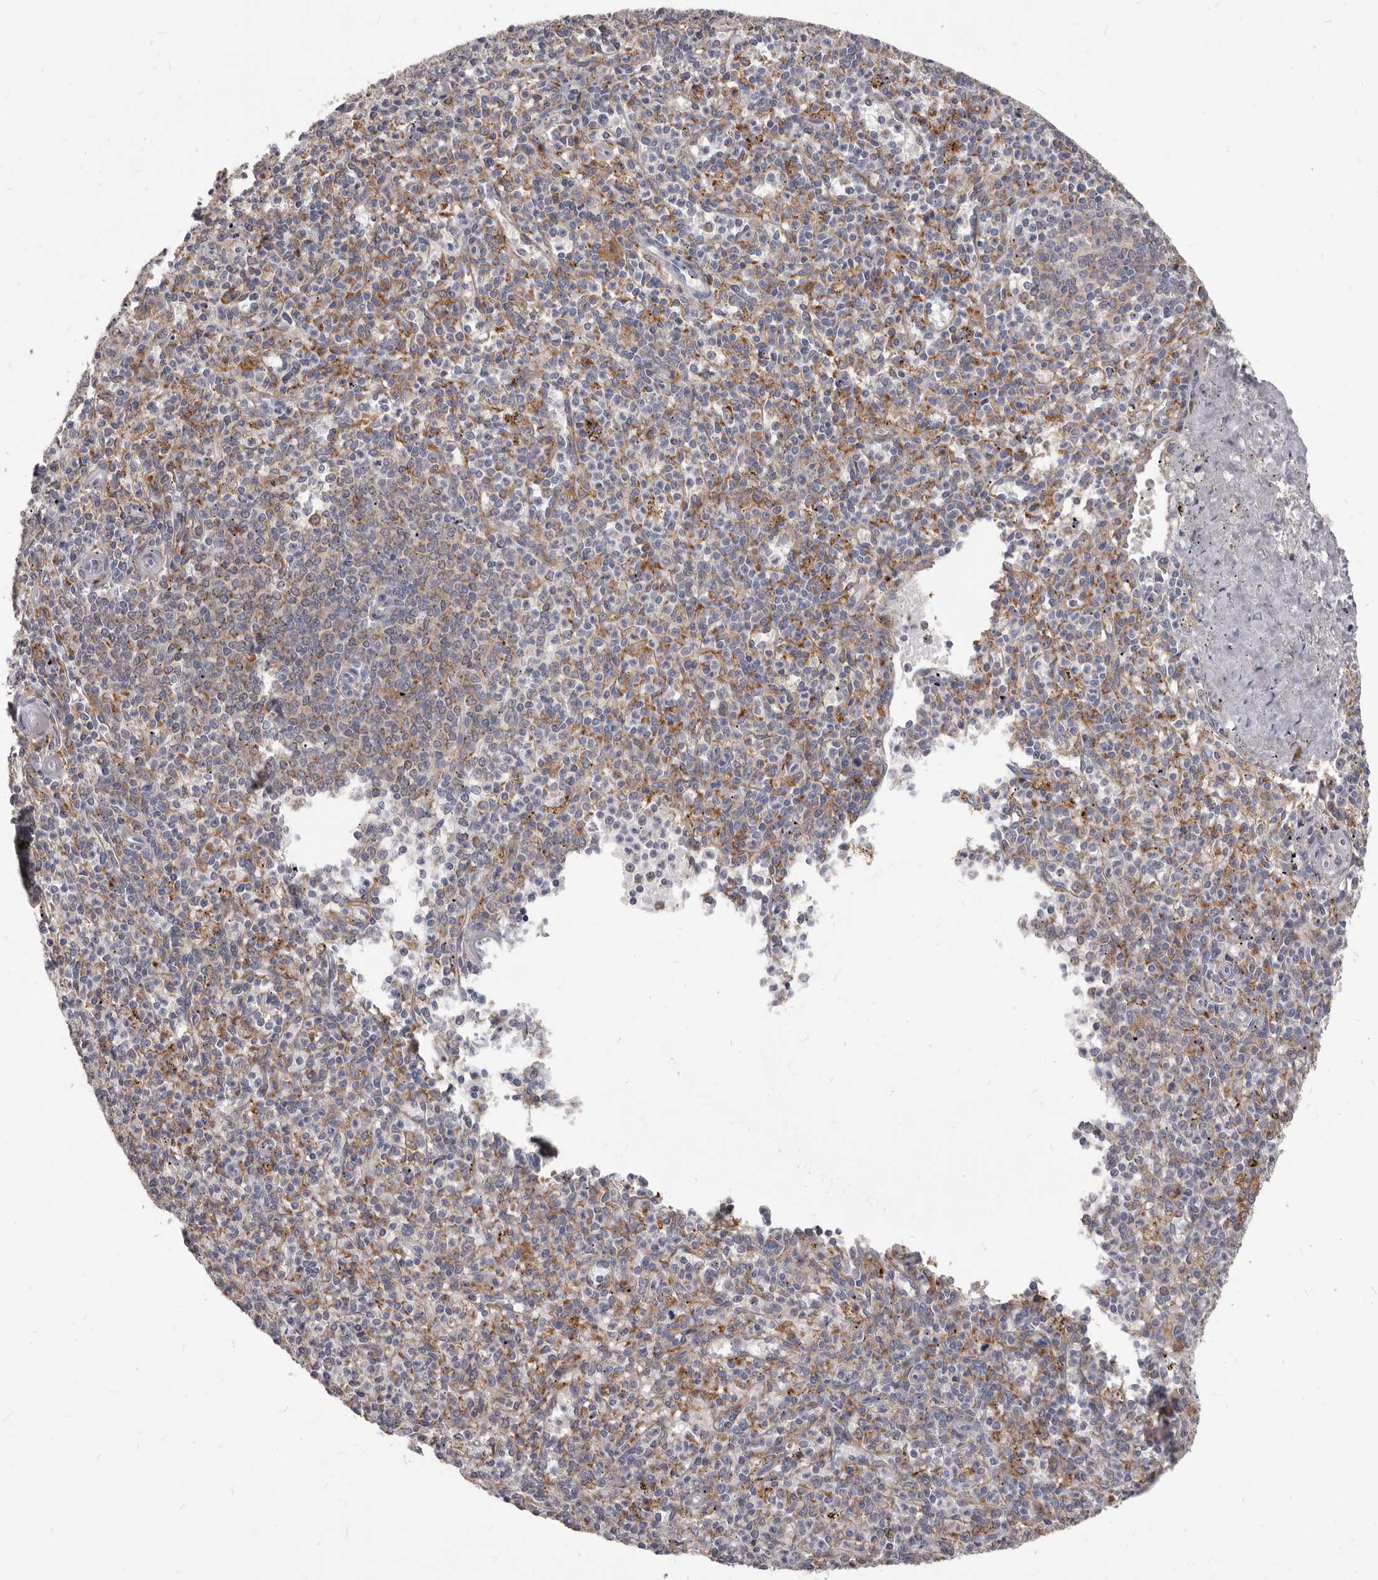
{"staining": {"intensity": "moderate", "quantity": "<25%", "location": "cytoplasmic/membranous"}, "tissue": "spleen", "cell_type": "Cells in red pulp", "image_type": "normal", "snomed": [{"axis": "morphology", "description": "Normal tissue, NOS"}, {"axis": "topography", "description": "Spleen"}], "caption": "About <25% of cells in red pulp in benign spleen exhibit moderate cytoplasmic/membranous protein positivity as visualized by brown immunohistochemical staining.", "gene": "PI4K2A", "patient": {"sex": "male", "age": 72}}